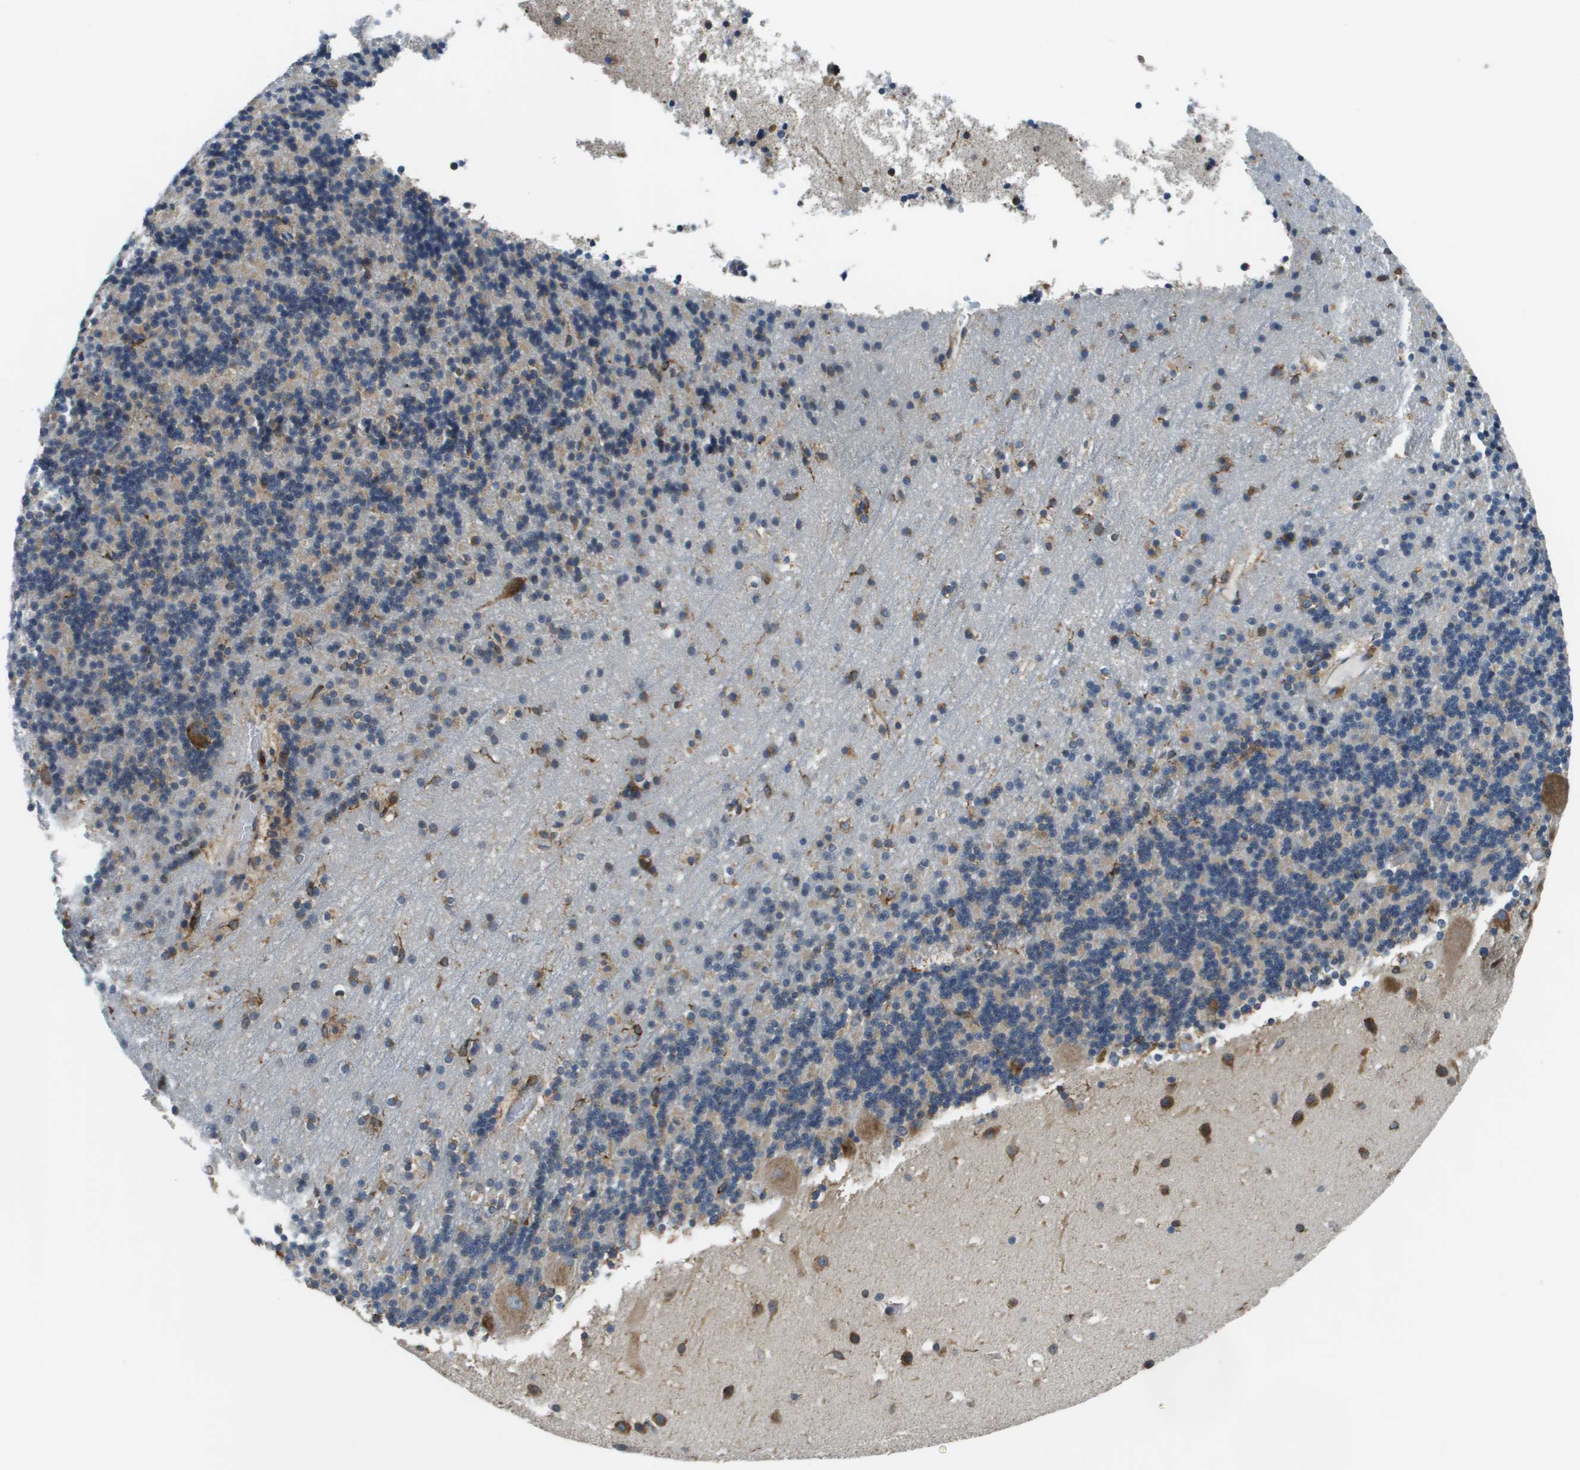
{"staining": {"intensity": "weak", "quantity": "25%-75%", "location": "cytoplasmic/membranous"}, "tissue": "cerebellum", "cell_type": "Cells in granular layer", "image_type": "normal", "snomed": [{"axis": "morphology", "description": "Normal tissue, NOS"}, {"axis": "topography", "description": "Cerebellum"}], "caption": "Weak cytoplasmic/membranous expression is identified in approximately 25%-75% of cells in granular layer in benign cerebellum. Using DAB (3,3'-diaminobenzidine) (brown) and hematoxylin (blue) stains, captured at high magnification using brightfield microscopy.", "gene": "CNPY3", "patient": {"sex": "male", "age": 45}}